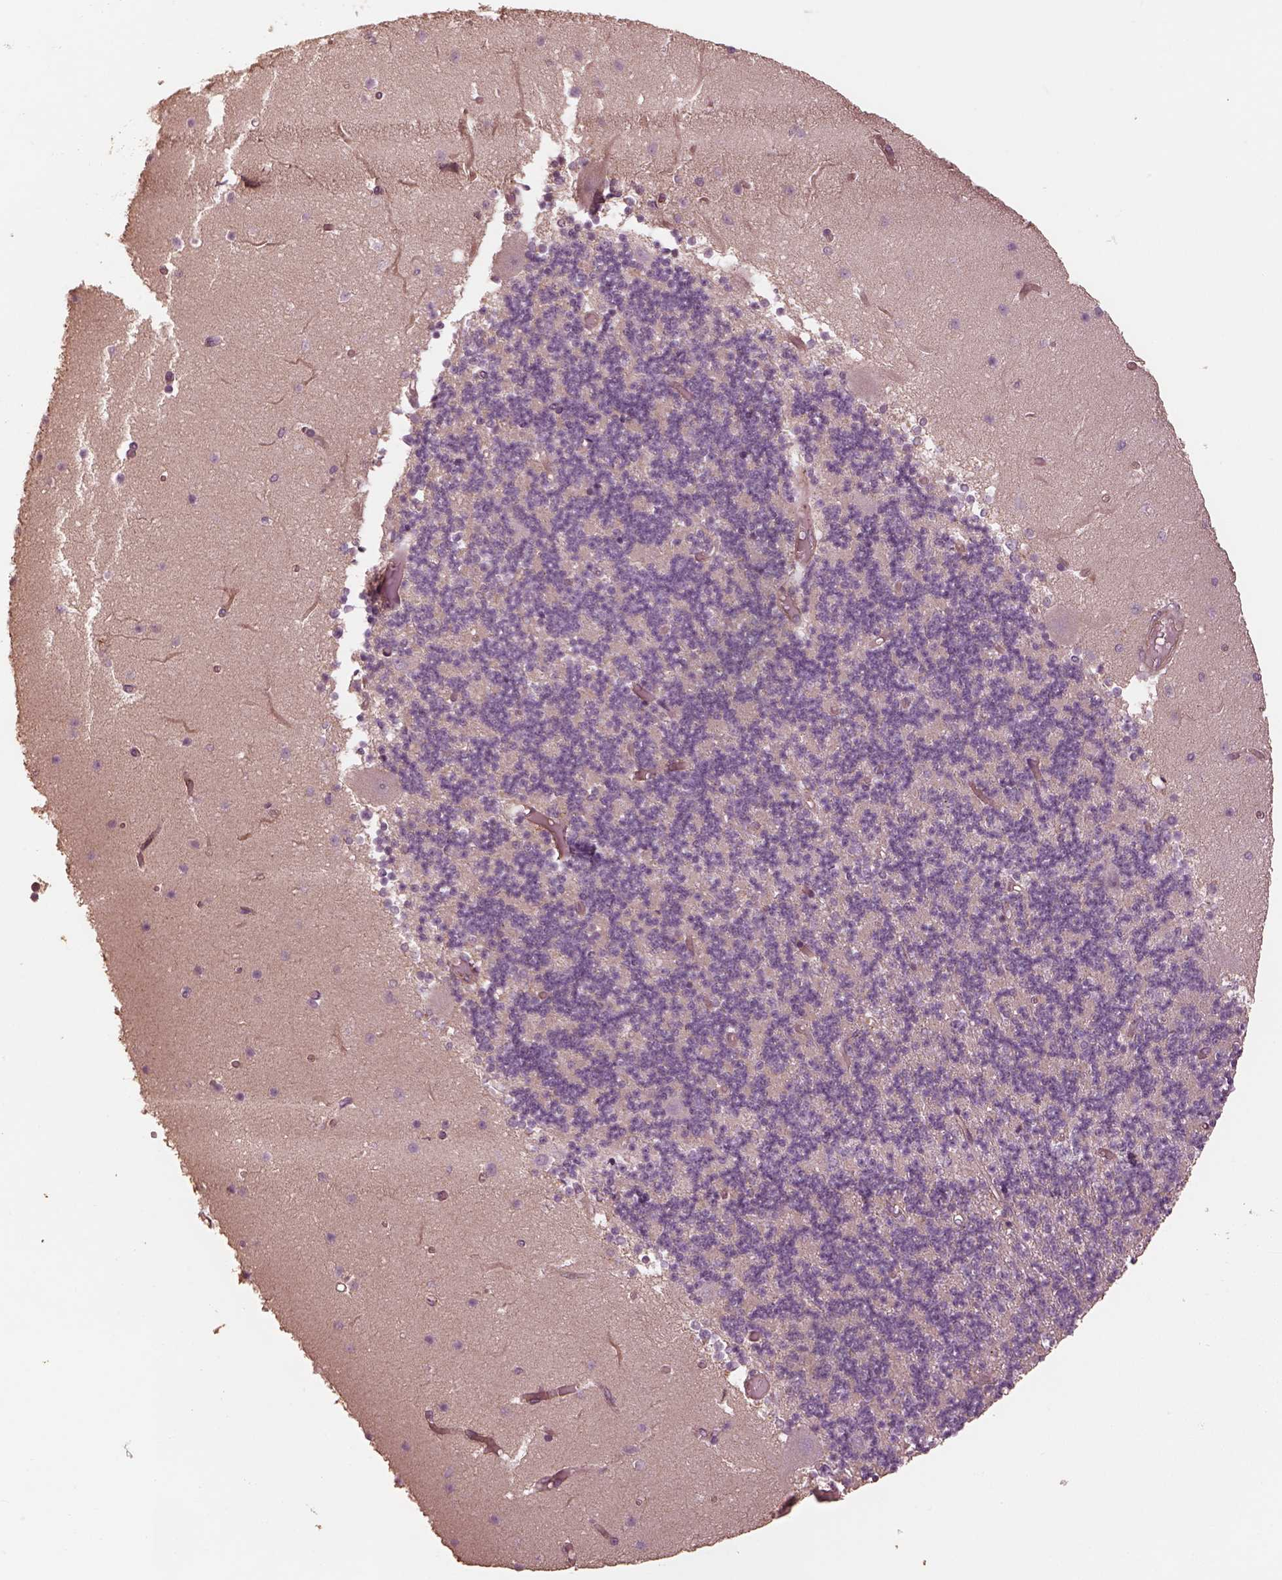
{"staining": {"intensity": "negative", "quantity": "none", "location": "none"}, "tissue": "cerebellum", "cell_type": "Cells in granular layer", "image_type": "normal", "snomed": [{"axis": "morphology", "description": "Normal tissue, NOS"}, {"axis": "topography", "description": "Cerebellum"}], "caption": "Immunohistochemical staining of benign human cerebellum exhibits no significant positivity in cells in granular layer. (IHC, brightfield microscopy, high magnification).", "gene": "OTOGL", "patient": {"sex": "female", "age": 28}}